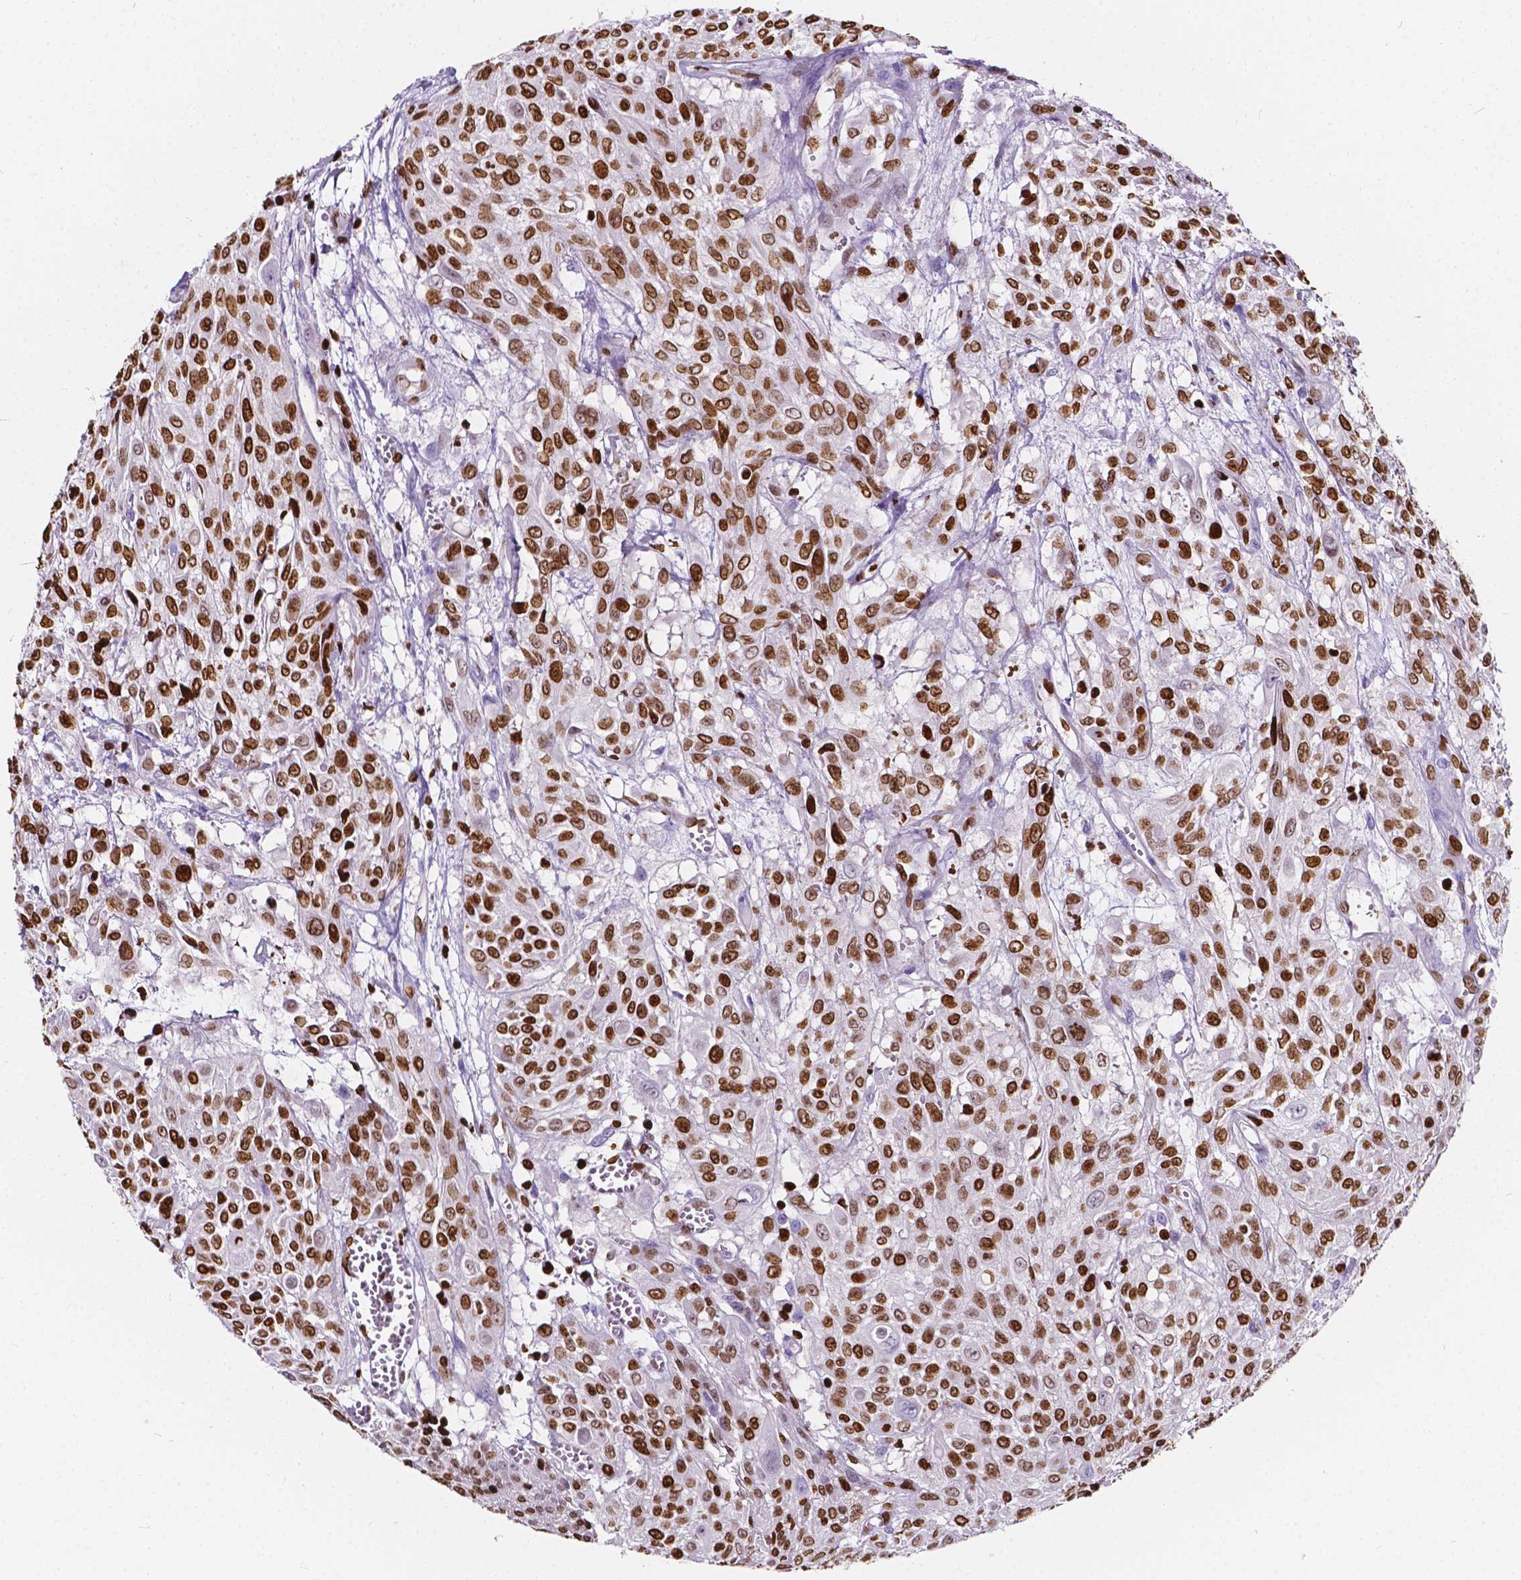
{"staining": {"intensity": "strong", "quantity": ">75%", "location": "nuclear"}, "tissue": "urothelial cancer", "cell_type": "Tumor cells", "image_type": "cancer", "snomed": [{"axis": "morphology", "description": "Urothelial carcinoma, High grade"}, {"axis": "topography", "description": "Urinary bladder"}], "caption": "The micrograph displays immunohistochemical staining of urothelial cancer. There is strong nuclear positivity is present in approximately >75% of tumor cells. The protein is shown in brown color, while the nuclei are stained blue.", "gene": "CBY3", "patient": {"sex": "male", "age": 57}}